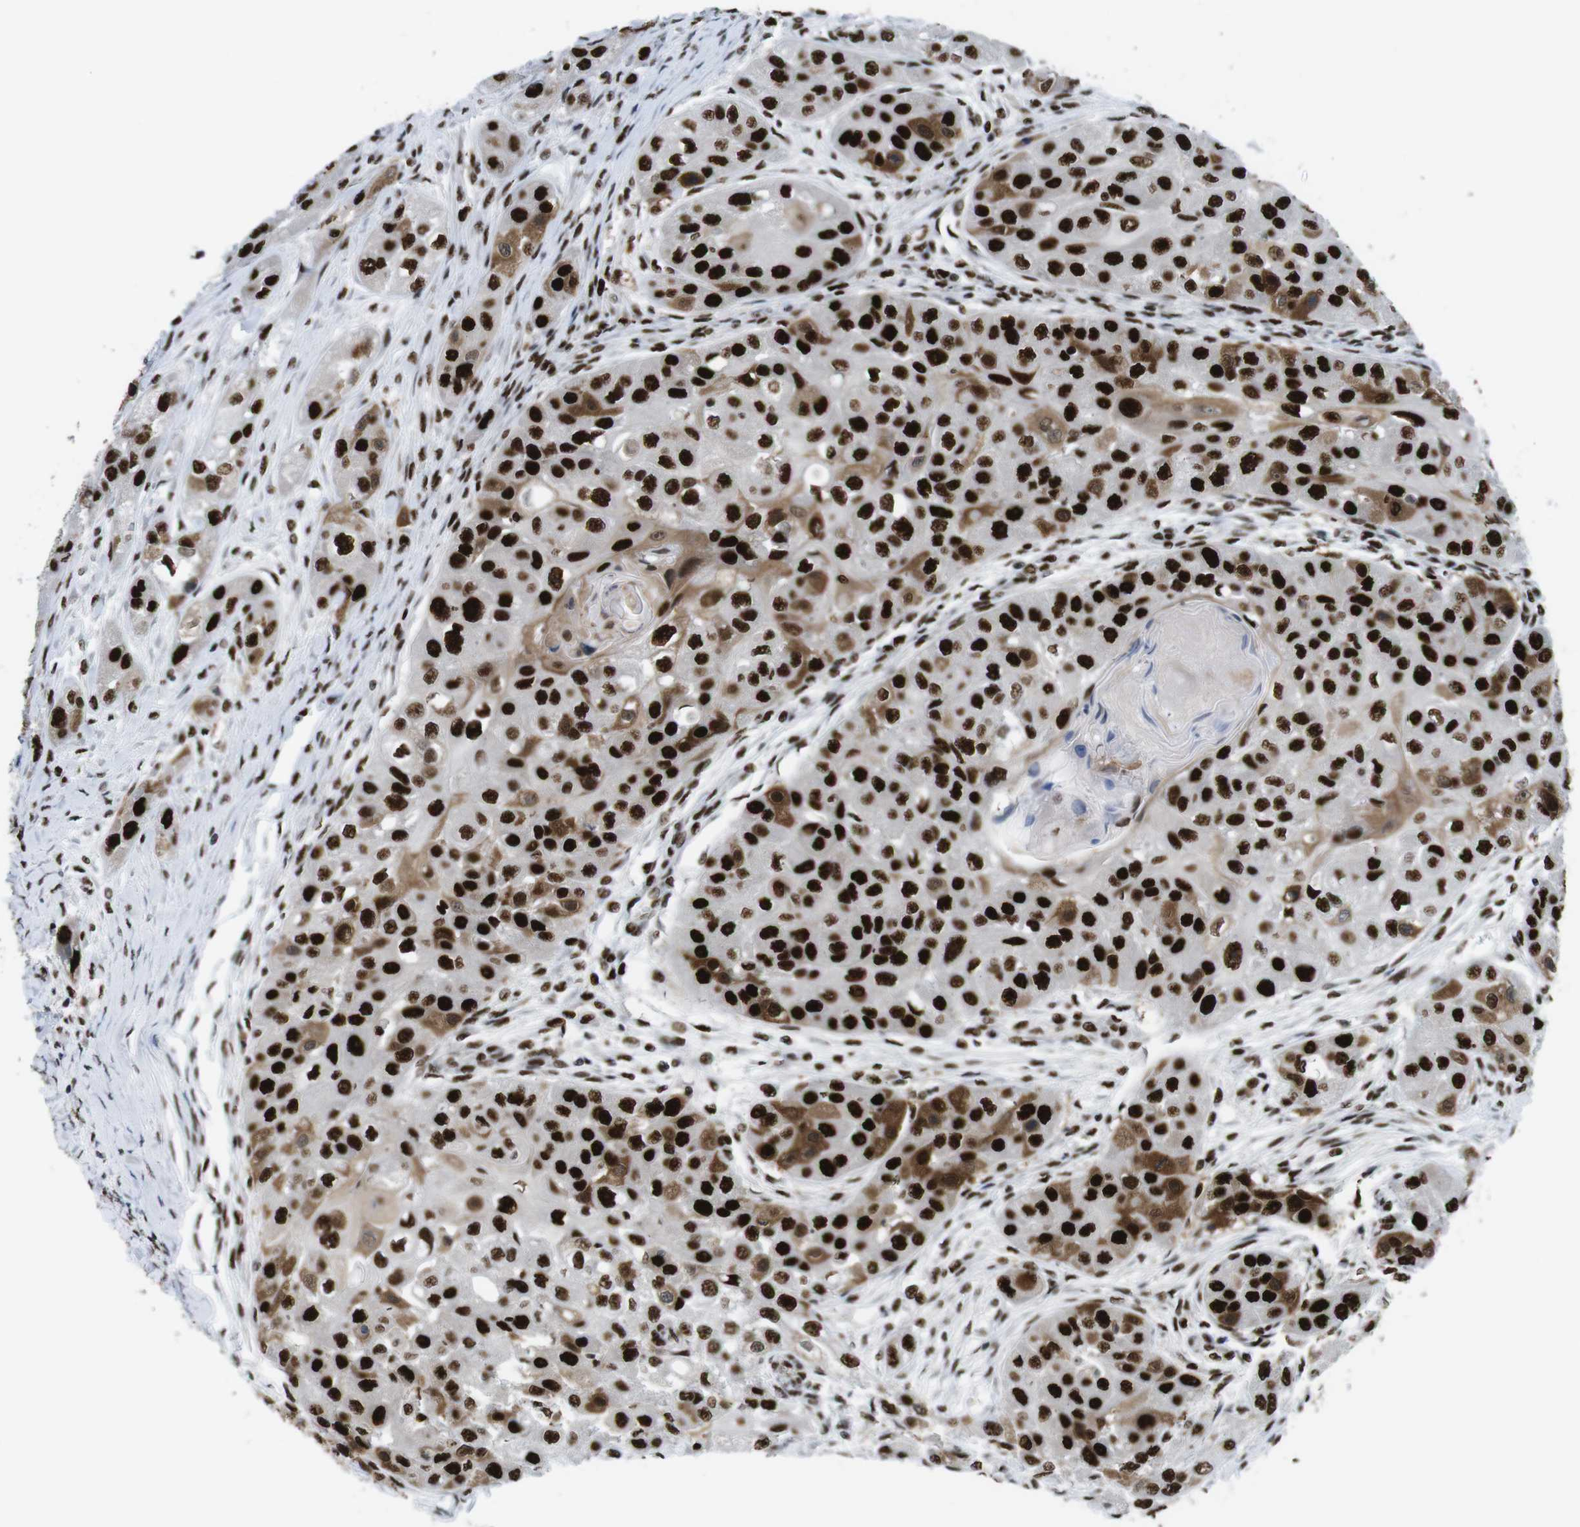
{"staining": {"intensity": "strong", "quantity": ">75%", "location": "nuclear"}, "tissue": "head and neck cancer", "cell_type": "Tumor cells", "image_type": "cancer", "snomed": [{"axis": "morphology", "description": "Normal tissue, NOS"}, {"axis": "morphology", "description": "Squamous cell carcinoma, NOS"}, {"axis": "topography", "description": "Skeletal muscle"}, {"axis": "topography", "description": "Head-Neck"}], "caption": "Strong nuclear expression is appreciated in about >75% of tumor cells in head and neck cancer. (DAB IHC with brightfield microscopy, high magnification).", "gene": "PSME3", "patient": {"sex": "male", "age": 51}}